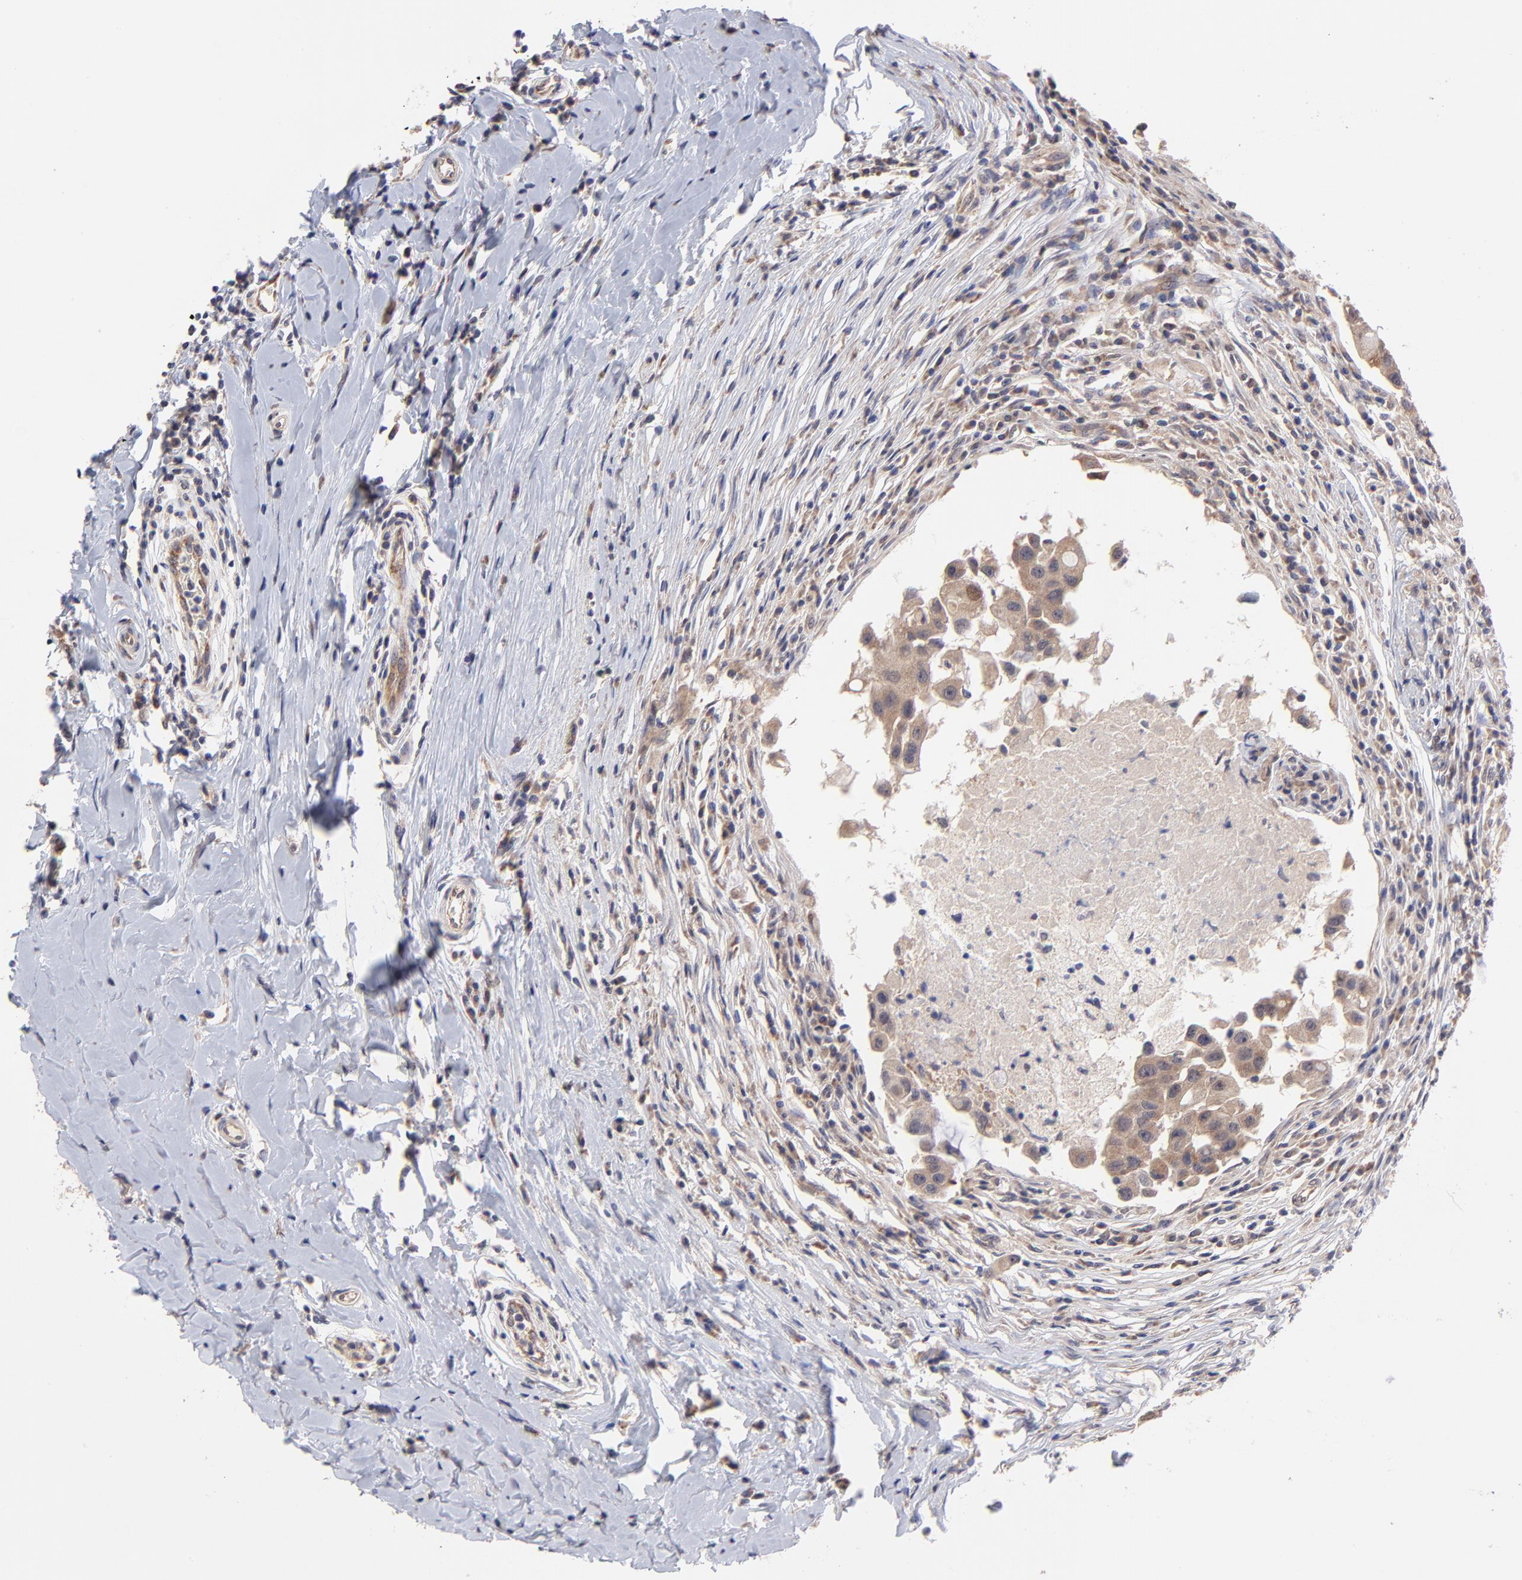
{"staining": {"intensity": "strong", "quantity": ">75%", "location": "cytoplasmic/membranous"}, "tissue": "breast cancer", "cell_type": "Tumor cells", "image_type": "cancer", "snomed": [{"axis": "morphology", "description": "Duct carcinoma"}, {"axis": "topography", "description": "Breast"}], "caption": "This is an image of immunohistochemistry staining of breast invasive ductal carcinoma, which shows strong positivity in the cytoplasmic/membranous of tumor cells.", "gene": "UBE2H", "patient": {"sex": "female", "age": 27}}